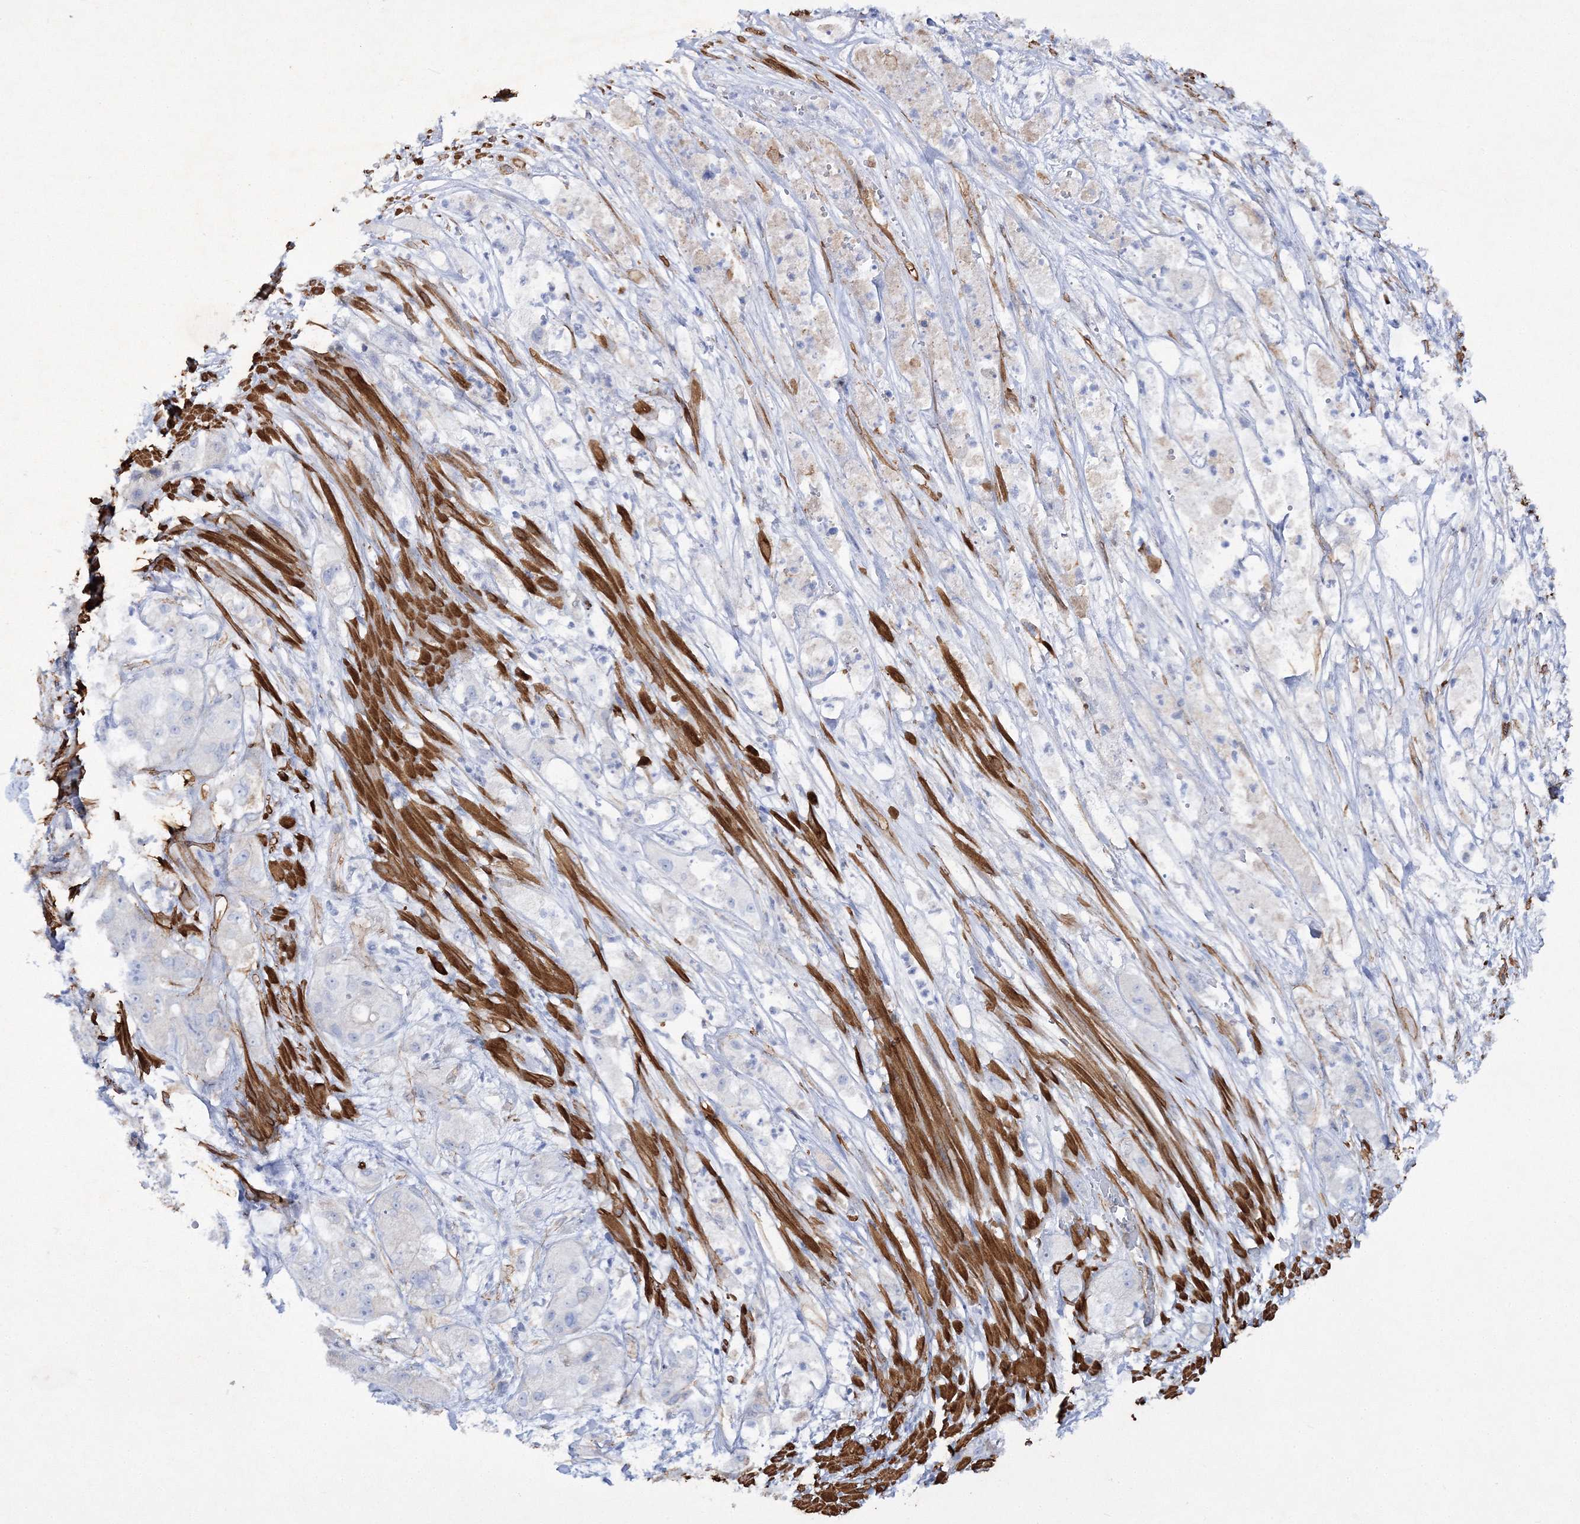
{"staining": {"intensity": "negative", "quantity": "none", "location": "none"}, "tissue": "pancreatic cancer", "cell_type": "Tumor cells", "image_type": "cancer", "snomed": [{"axis": "morphology", "description": "Adenocarcinoma, NOS"}, {"axis": "topography", "description": "Pancreas"}], "caption": "Human pancreatic cancer (adenocarcinoma) stained for a protein using IHC shows no staining in tumor cells.", "gene": "RTN2", "patient": {"sex": "female", "age": 78}}